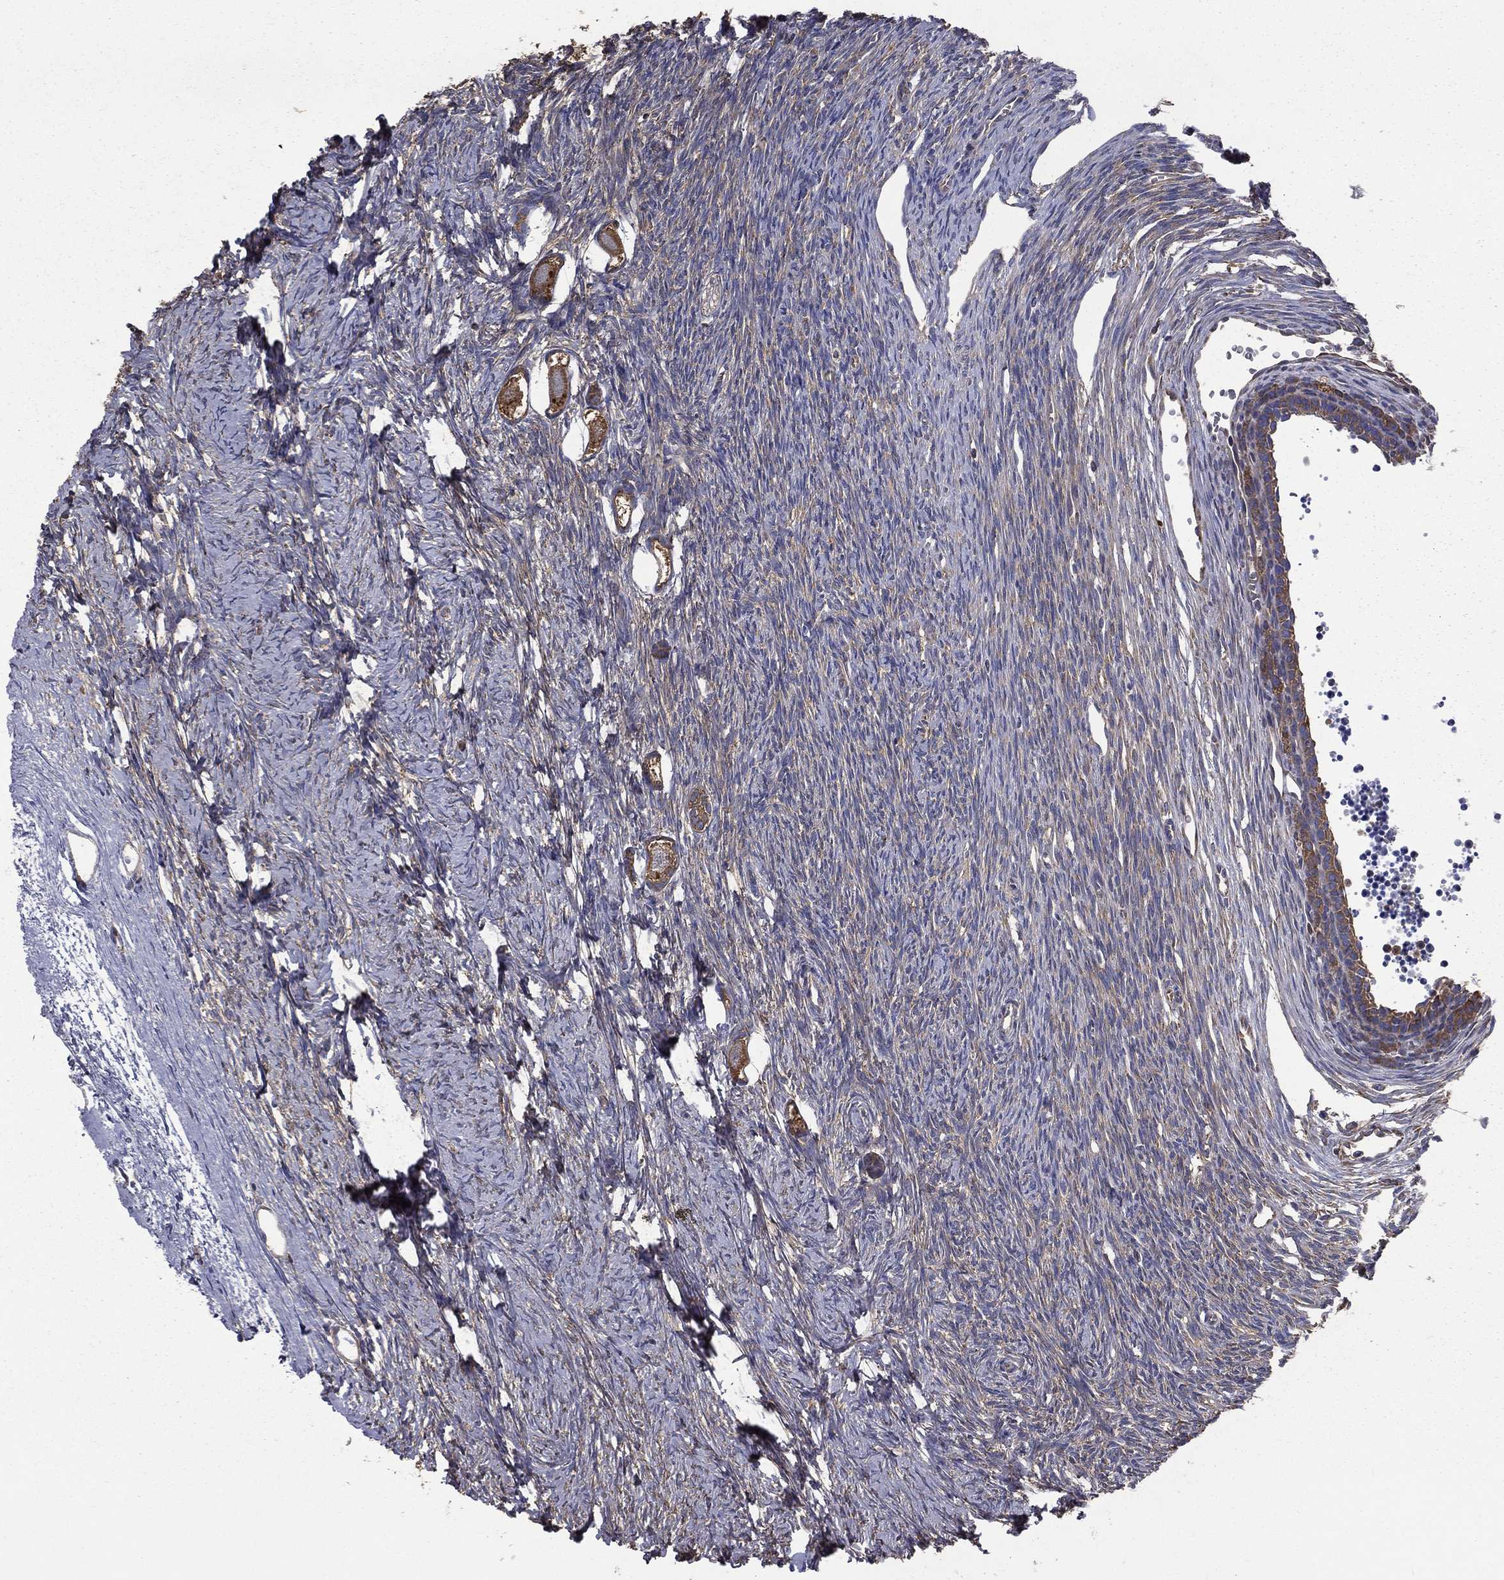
{"staining": {"intensity": "moderate", "quantity": ">75%", "location": "cytoplasmic/membranous"}, "tissue": "ovary", "cell_type": "Follicle cells", "image_type": "normal", "snomed": [{"axis": "morphology", "description": "Normal tissue, NOS"}, {"axis": "topography", "description": "Ovary"}], "caption": "Follicle cells show medium levels of moderate cytoplasmic/membranous positivity in about >75% of cells in benign human ovary.", "gene": "SARS1", "patient": {"sex": "female", "age": 27}}